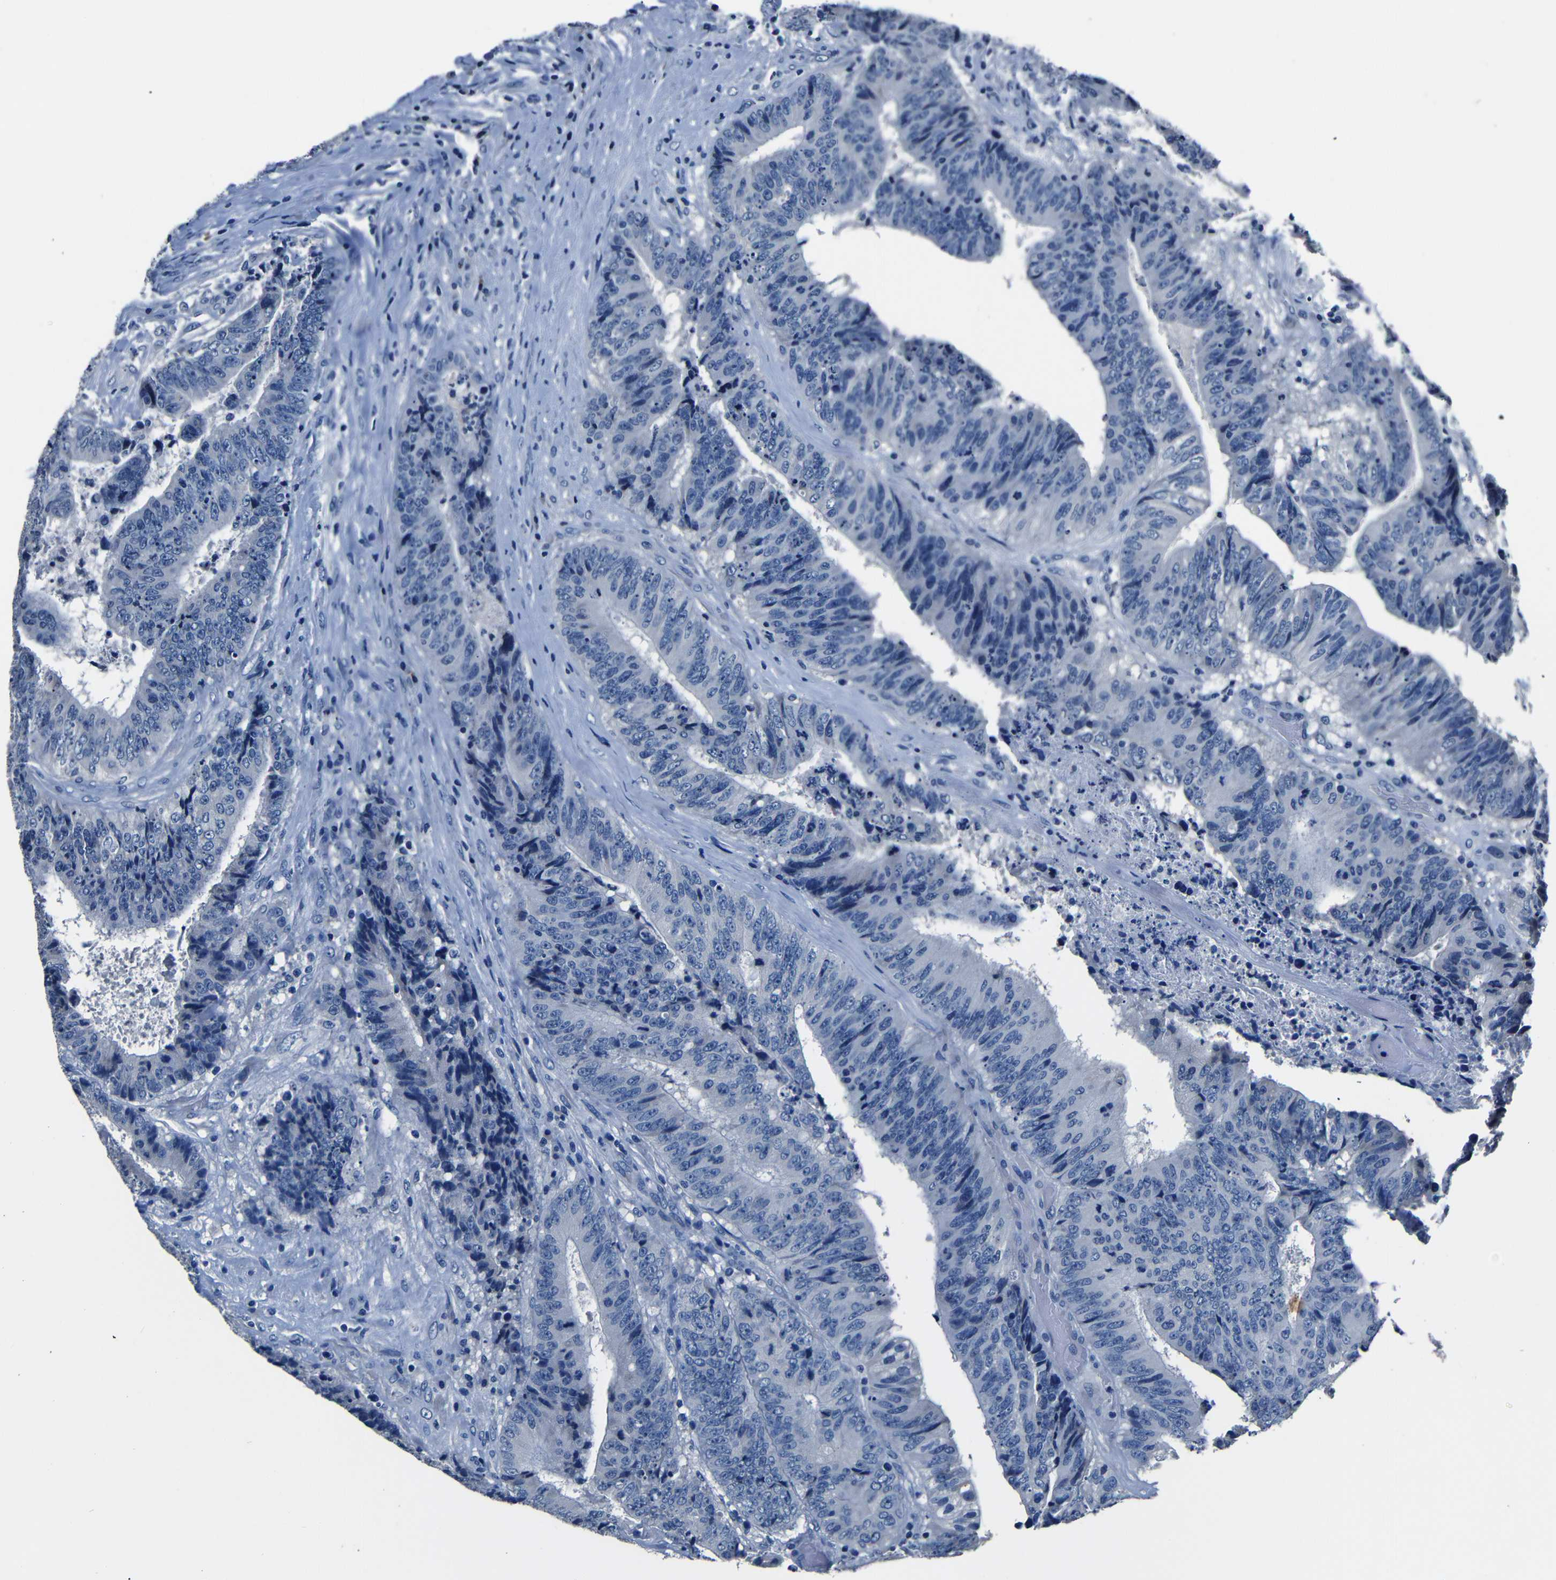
{"staining": {"intensity": "negative", "quantity": "none", "location": "none"}, "tissue": "colorectal cancer", "cell_type": "Tumor cells", "image_type": "cancer", "snomed": [{"axis": "morphology", "description": "Adenocarcinoma, NOS"}, {"axis": "topography", "description": "Rectum"}], "caption": "Tumor cells are negative for protein expression in human colorectal adenocarcinoma. (DAB (3,3'-diaminobenzidine) immunohistochemistry with hematoxylin counter stain).", "gene": "NCMAP", "patient": {"sex": "male", "age": 72}}